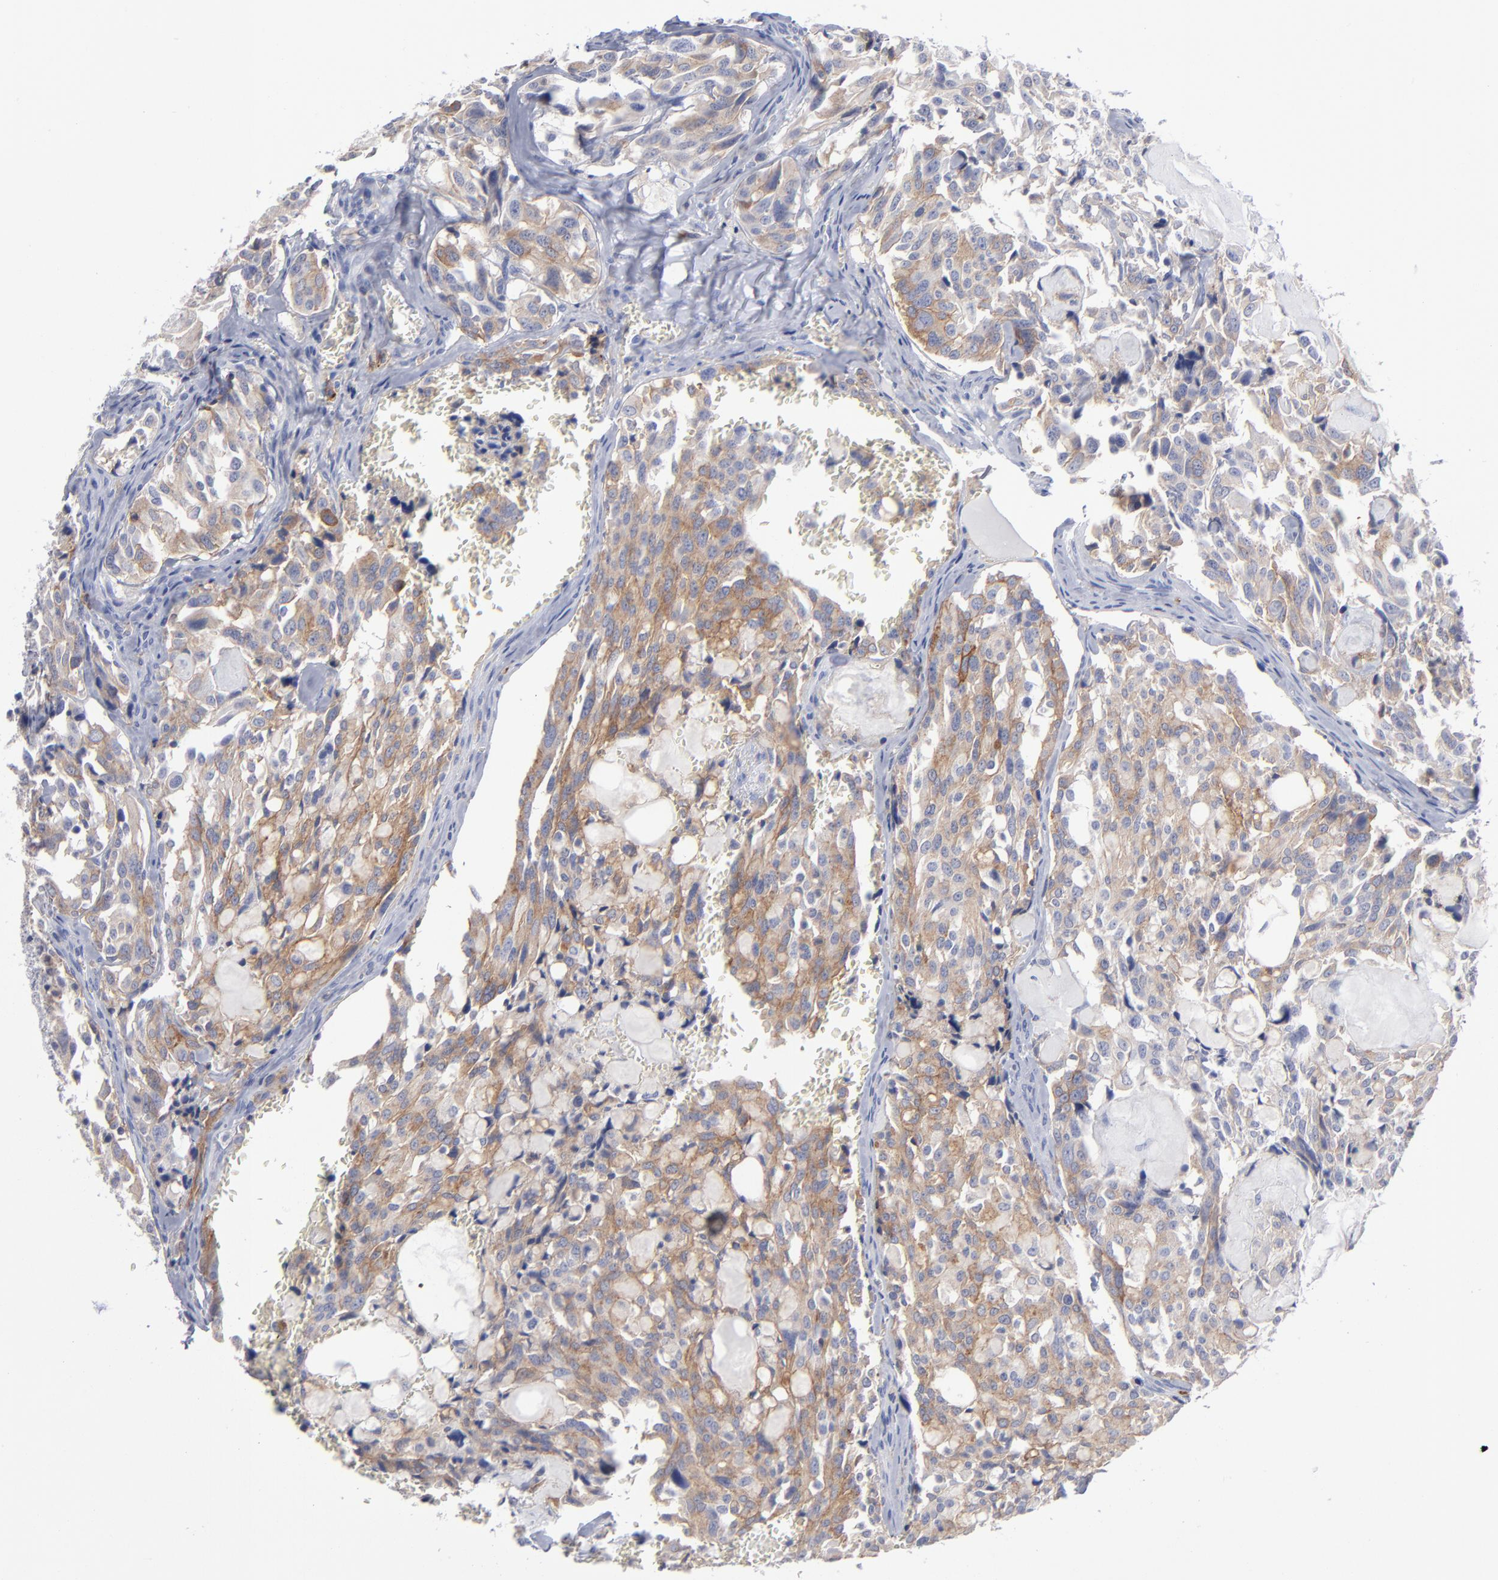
{"staining": {"intensity": "moderate", "quantity": ">75%", "location": "cytoplasmic/membranous"}, "tissue": "thyroid cancer", "cell_type": "Tumor cells", "image_type": "cancer", "snomed": [{"axis": "morphology", "description": "Carcinoma, NOS"}, {"axis": "morphology", "description": "Carcinoid, malignant, NOS"}, {"axis": "topography", "description": "Thyroid gland"}], "caption": "This is an image of immunohistochemistry staining of thyroid cancer, which shows moderate positivity in the cytoplasmic/membranous of tumor cells.", "gene": "LAT2", "patient": {"sex": "male", "age": 33}}